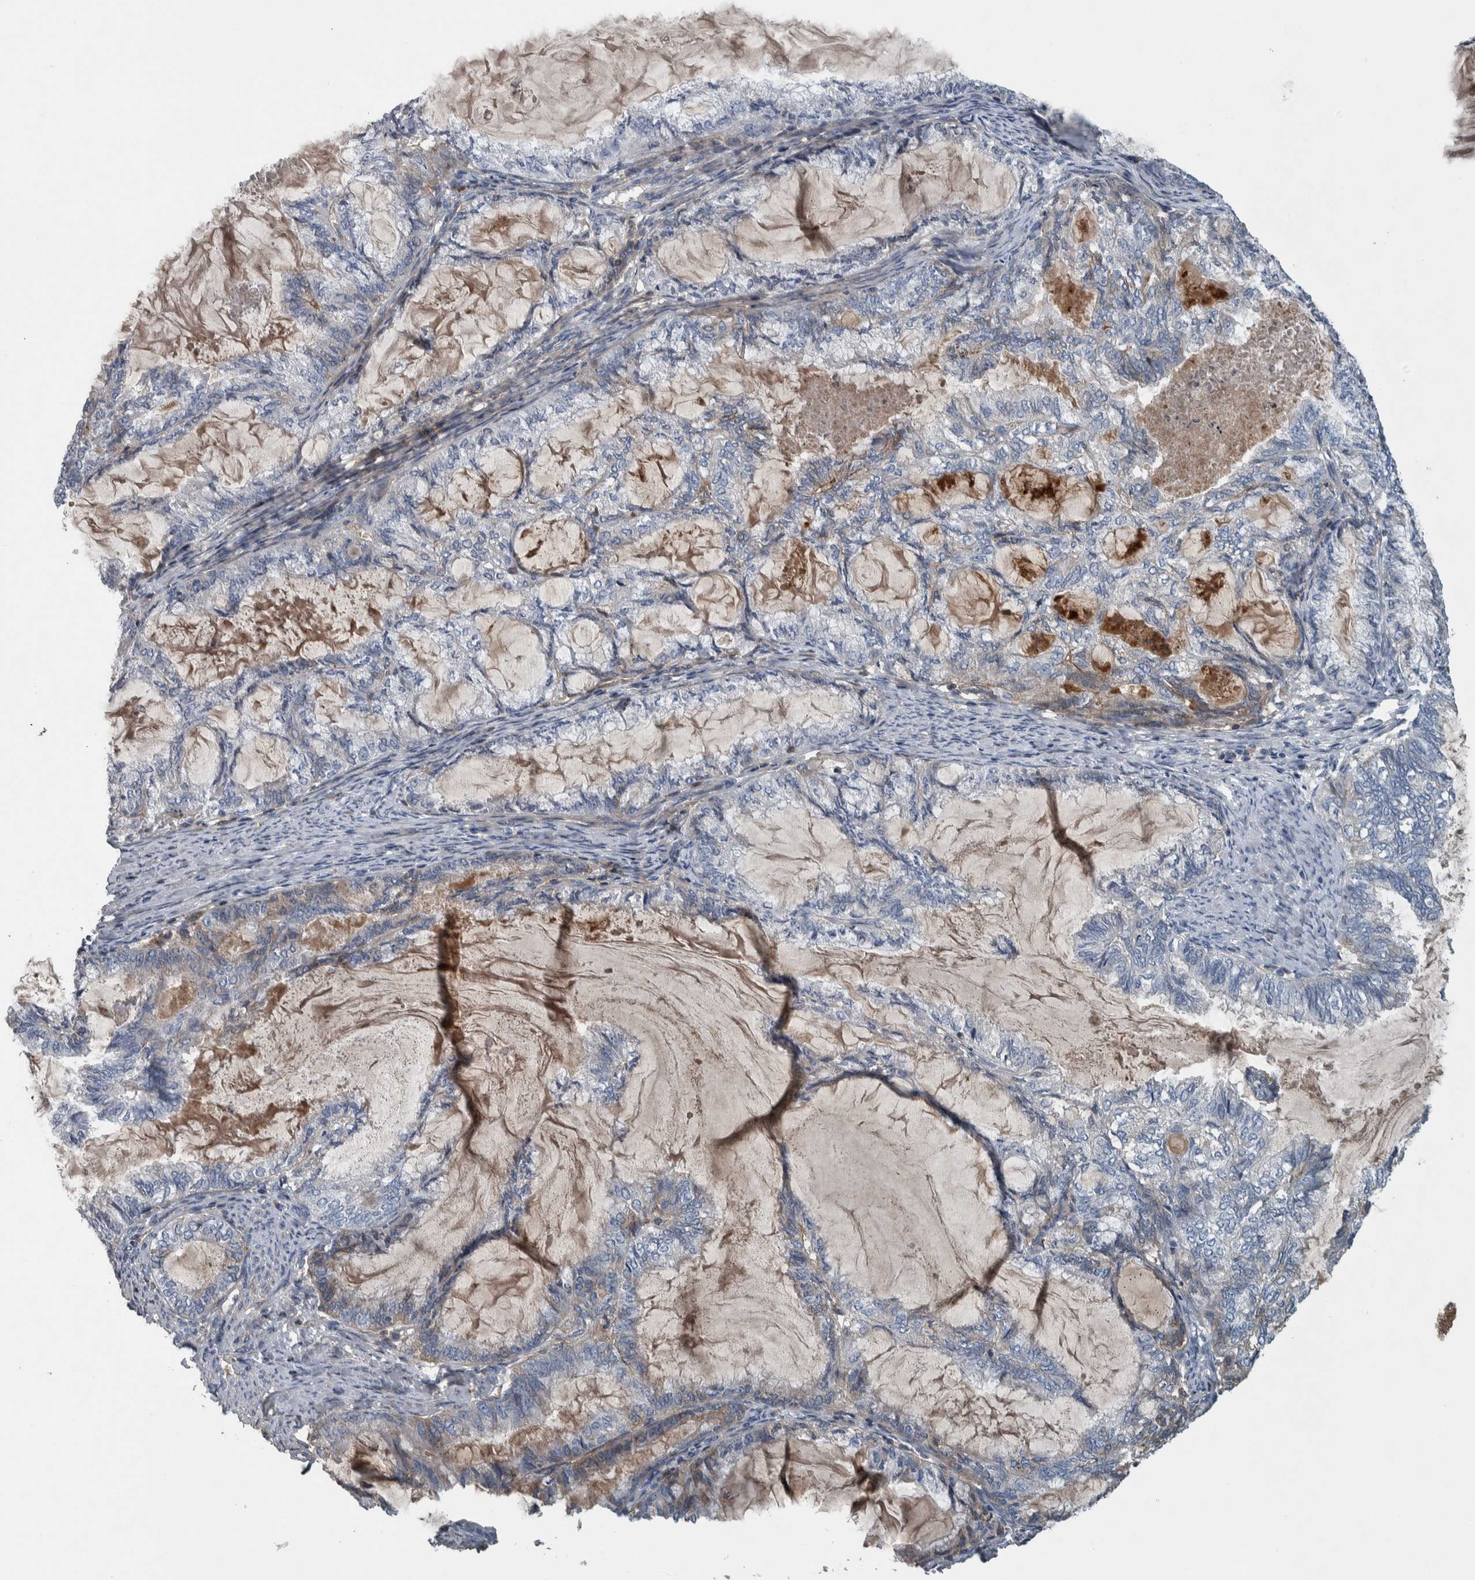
{"staining": {"intensity": "negative", "quantity": "none", "location": "none"}, "tissue": "endometrial cancer", "cell_type": "Tumor cells", "image_type": "cancer", "snomed": [{"axis": "morphology", "description": "Adenocarcinoma, NOS"}, {"axis": "topography", "description": "Endometrium"}], "caption": "Immunohistochemistry histopathology image of endometrial cancer stained for a protein (brown), which demonstrates no expression in tumor cells.", "gene": "SERPINC1", "patient": {"sex": "female", "age": 86}}